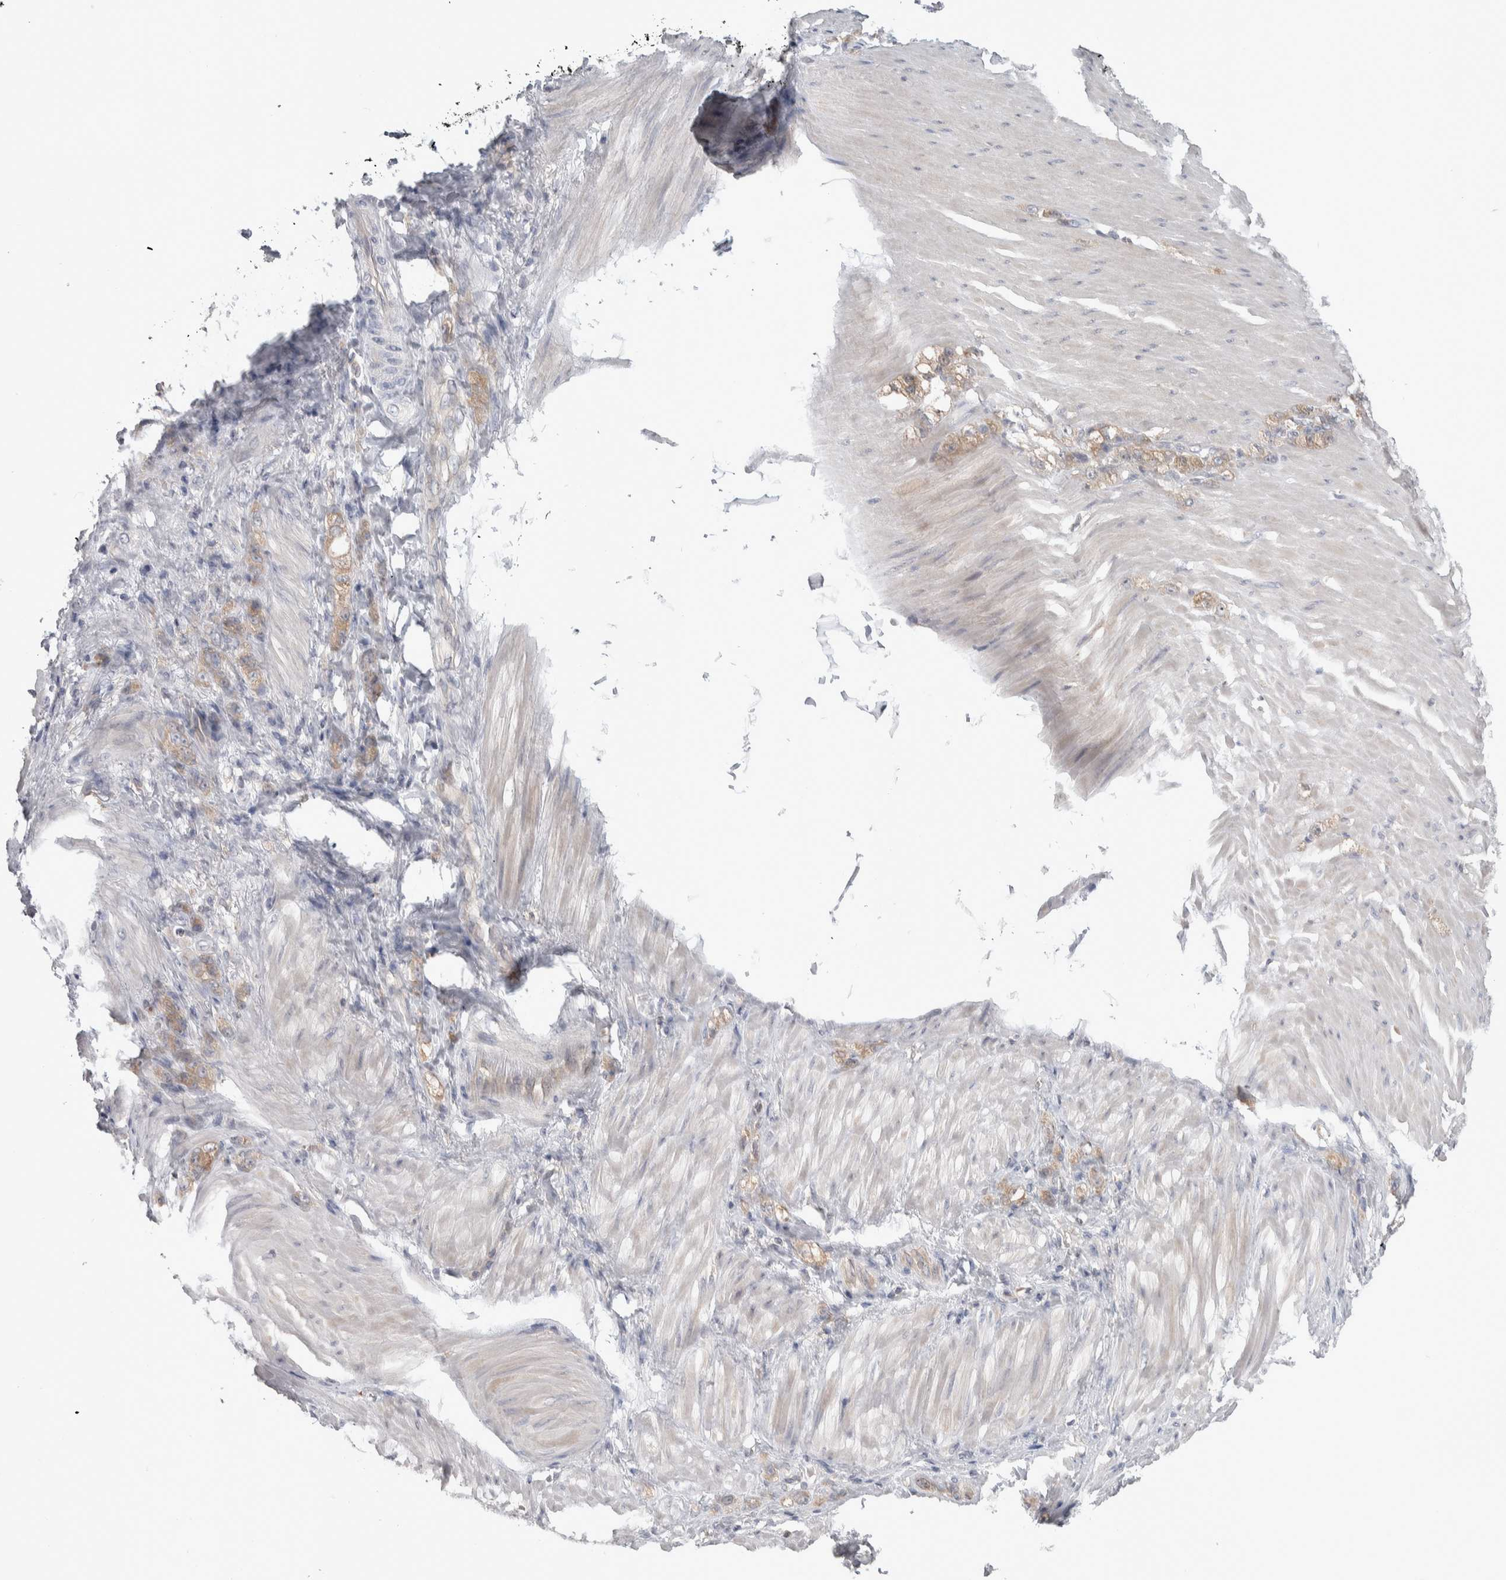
{"staining": {"intensity": "weak", "quantity": ">75%", "location": "cytoplasmic/membranous"}, "tissue": "stomach cancer", "cell_type": "Tumor cells", "image_type": "cancer", "snomed": [{"axis": "morphology", "description": "Normal tissue, NOS"}, {"axis": "morphology", "description": "Adenocarcinoma, NOS"}, {"axis": "topography", "description": "Stomach"}], "caption": "DAB (3,3'-diaminobenzidine) immunohistochemical staining of human adenocarcinoma (stomach) shows weak cytoplasmic/membranous protein positivity in approximately >75% of tumor cells.", "gene": "HTATIP2", "patient": {"sex": "male", "age": 82}}